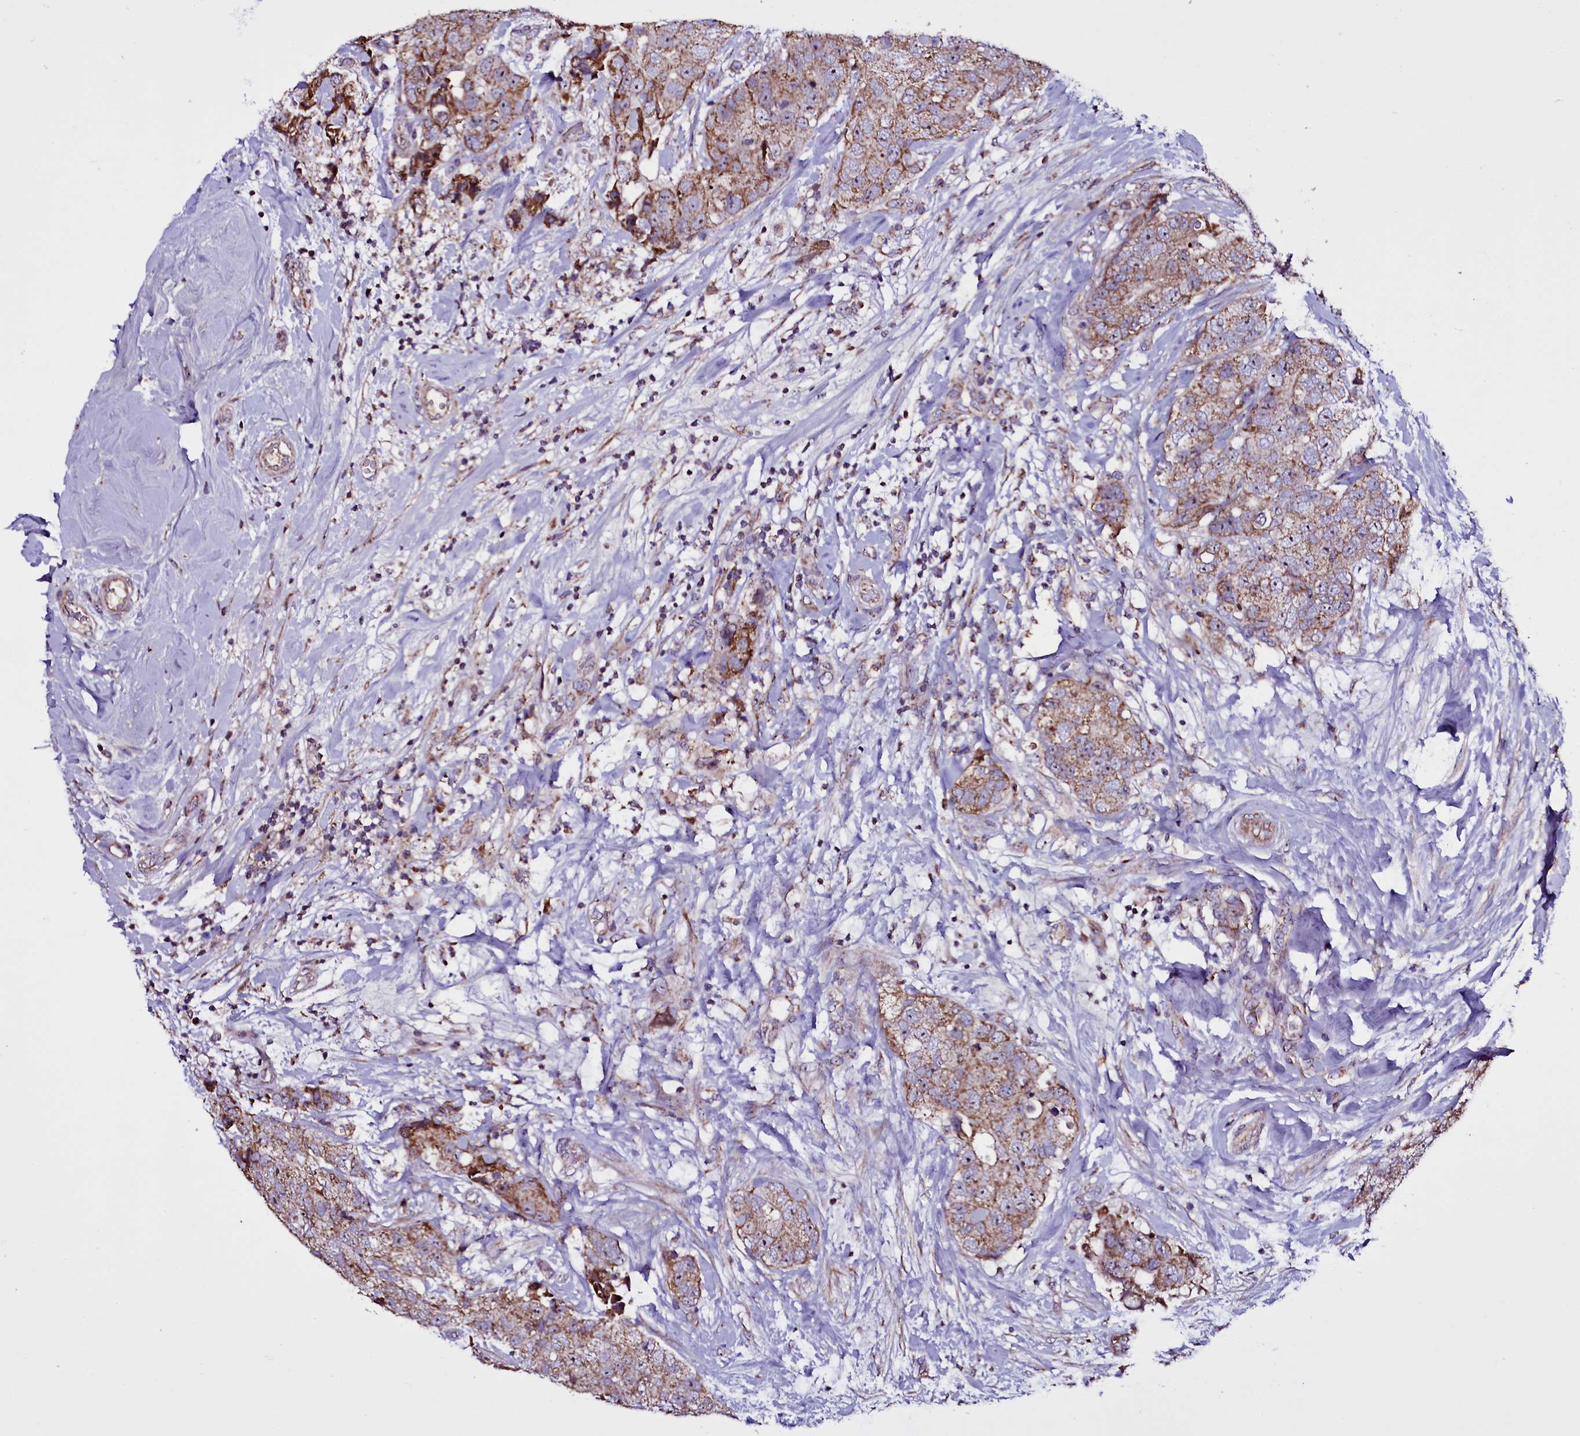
{"staining": {"intensity": "moderate", "quantity": ">75%", "location": "cytoplasmic/membranous,nuclear"}, "tissue": "breast cancer", "cell_type": "Tumor cells", "image_type": "cancer", "snomed": [{"axis": "morphology", "description": "Duct carcinoma"}, {"axis": "topography", "description": "Breast"}], "caption": "Immunohistochemical staining of human breast cancer displays moderate cytoplasmic/membranous and nuclear protein expression in about >75% of tumor cells.", "gene": "NAA80", "patient": {"sex": "female", "age": 62}}